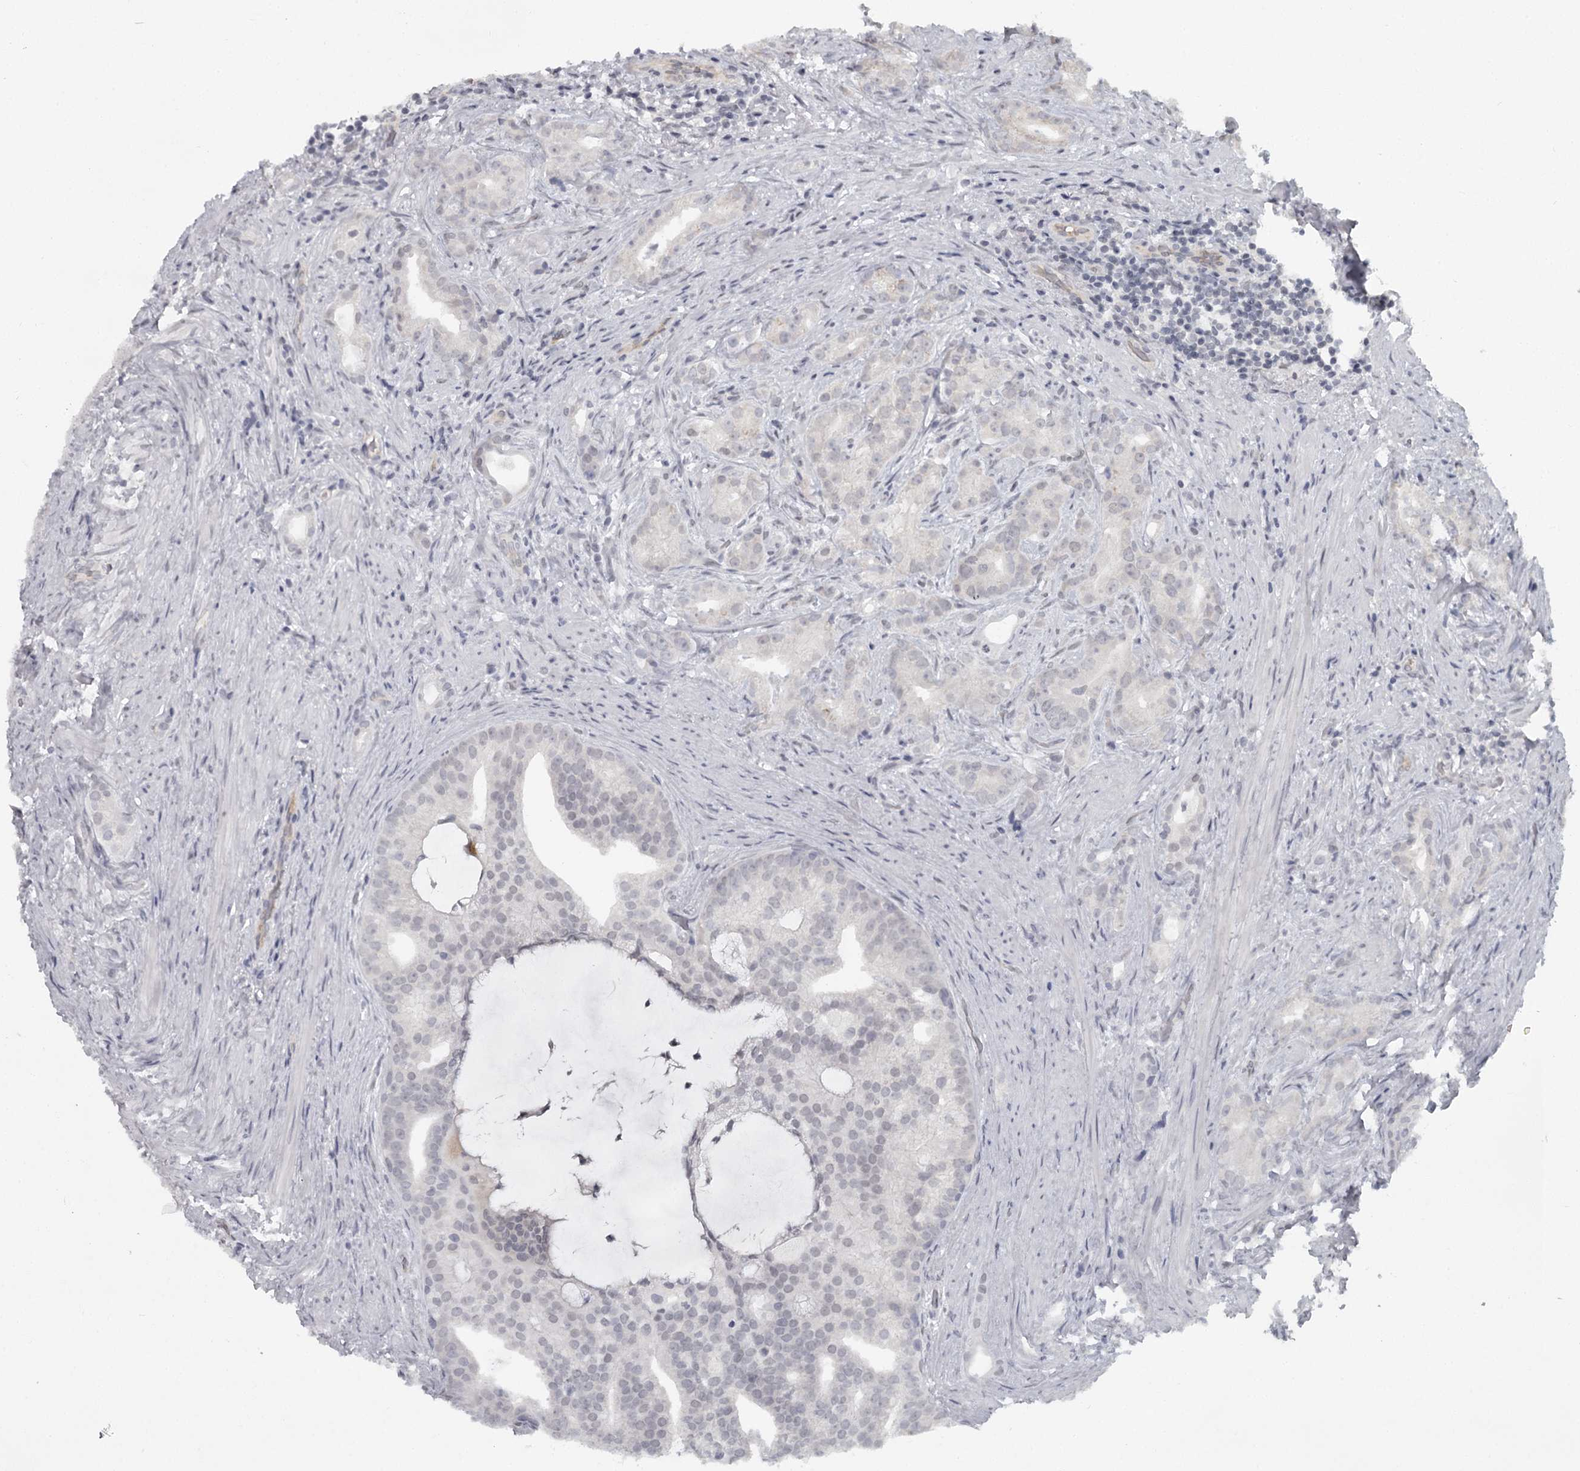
{"staining": {"intensity": "negative", "quantity": "none", "location": "none"}, "tissue": "prostate cancer", "cell_type": "Tumor cells", "image_type": "cancer", "snomed": [{"axis": "morphology", "description": "Adenocarcinoma, Low grade"}, {"axis": "topography", "description": "Prostate"}], "caption": "Tumor cells show no significant protein positivity in low-grade adenocarcinoma (prostate).", "gene": "FAM13C", "patient": {"sex": "male", "age": 71}}